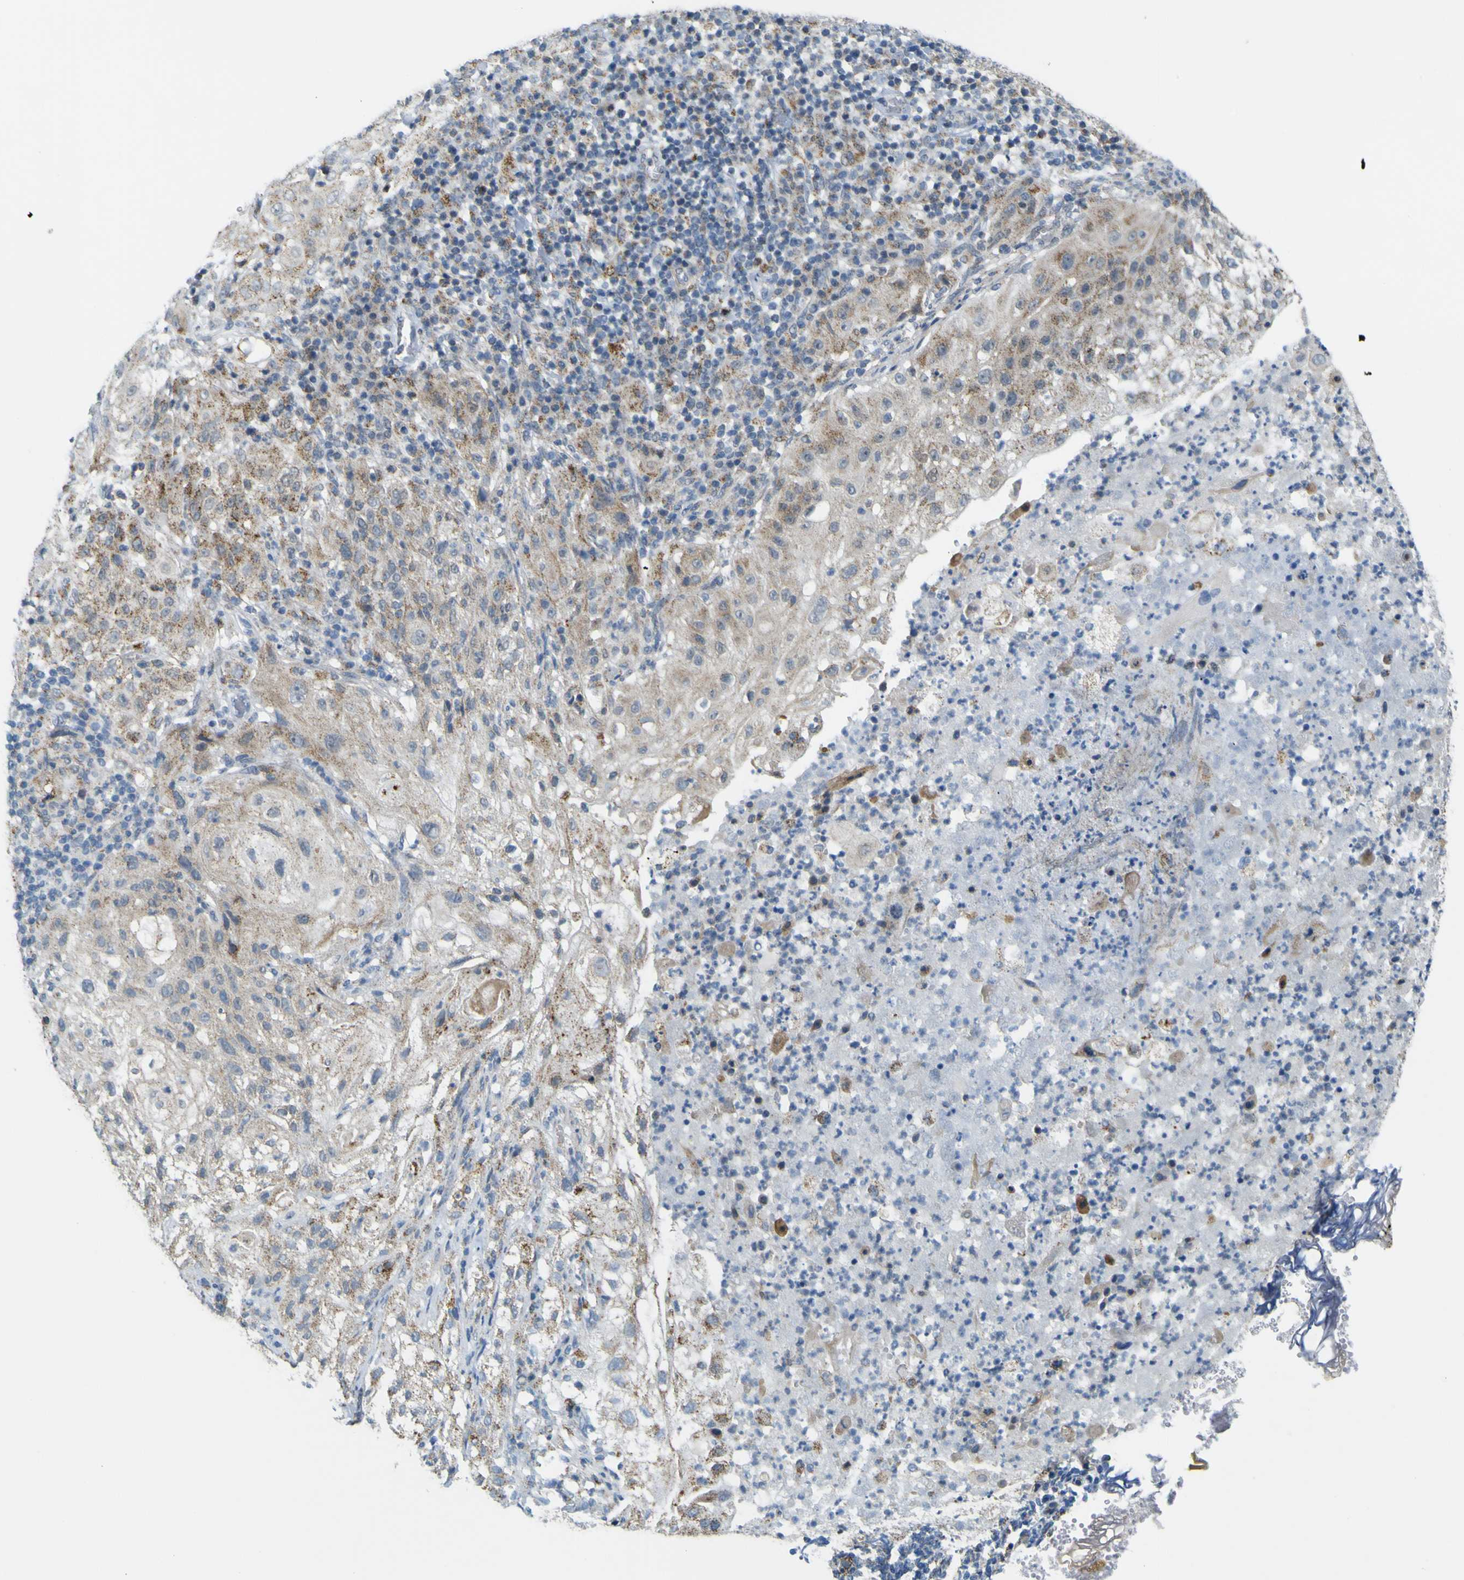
{"staining": {"intensity": "weak", "quantity": "25%-75%", "location": "cytoplasmic/membranous"}, "tissue": "lung cancer", "cell_type": "Tumor cells", "image_type": "cancer", "snomed": [{"axis": "morphology", "description": "Inflammation, NOS"}, {"axis": "morphology", "description": "Squamous cell carcinoma, NOS"}, {"axis": "topography", "description": "Lymph node"}, {"axis": "topography", "description": "Soft tissue"}, {"axis": "topography", "description": "Lung"}], "caption": "Human lung cancer (squamous cell carcinoma) stained with a brown dye shows weak cytoplasmic/membranous positive expression in about 25%-75% of tumor cells.", "gene": "ACBD5", "patient": {"sex": "male", "age": 66}}